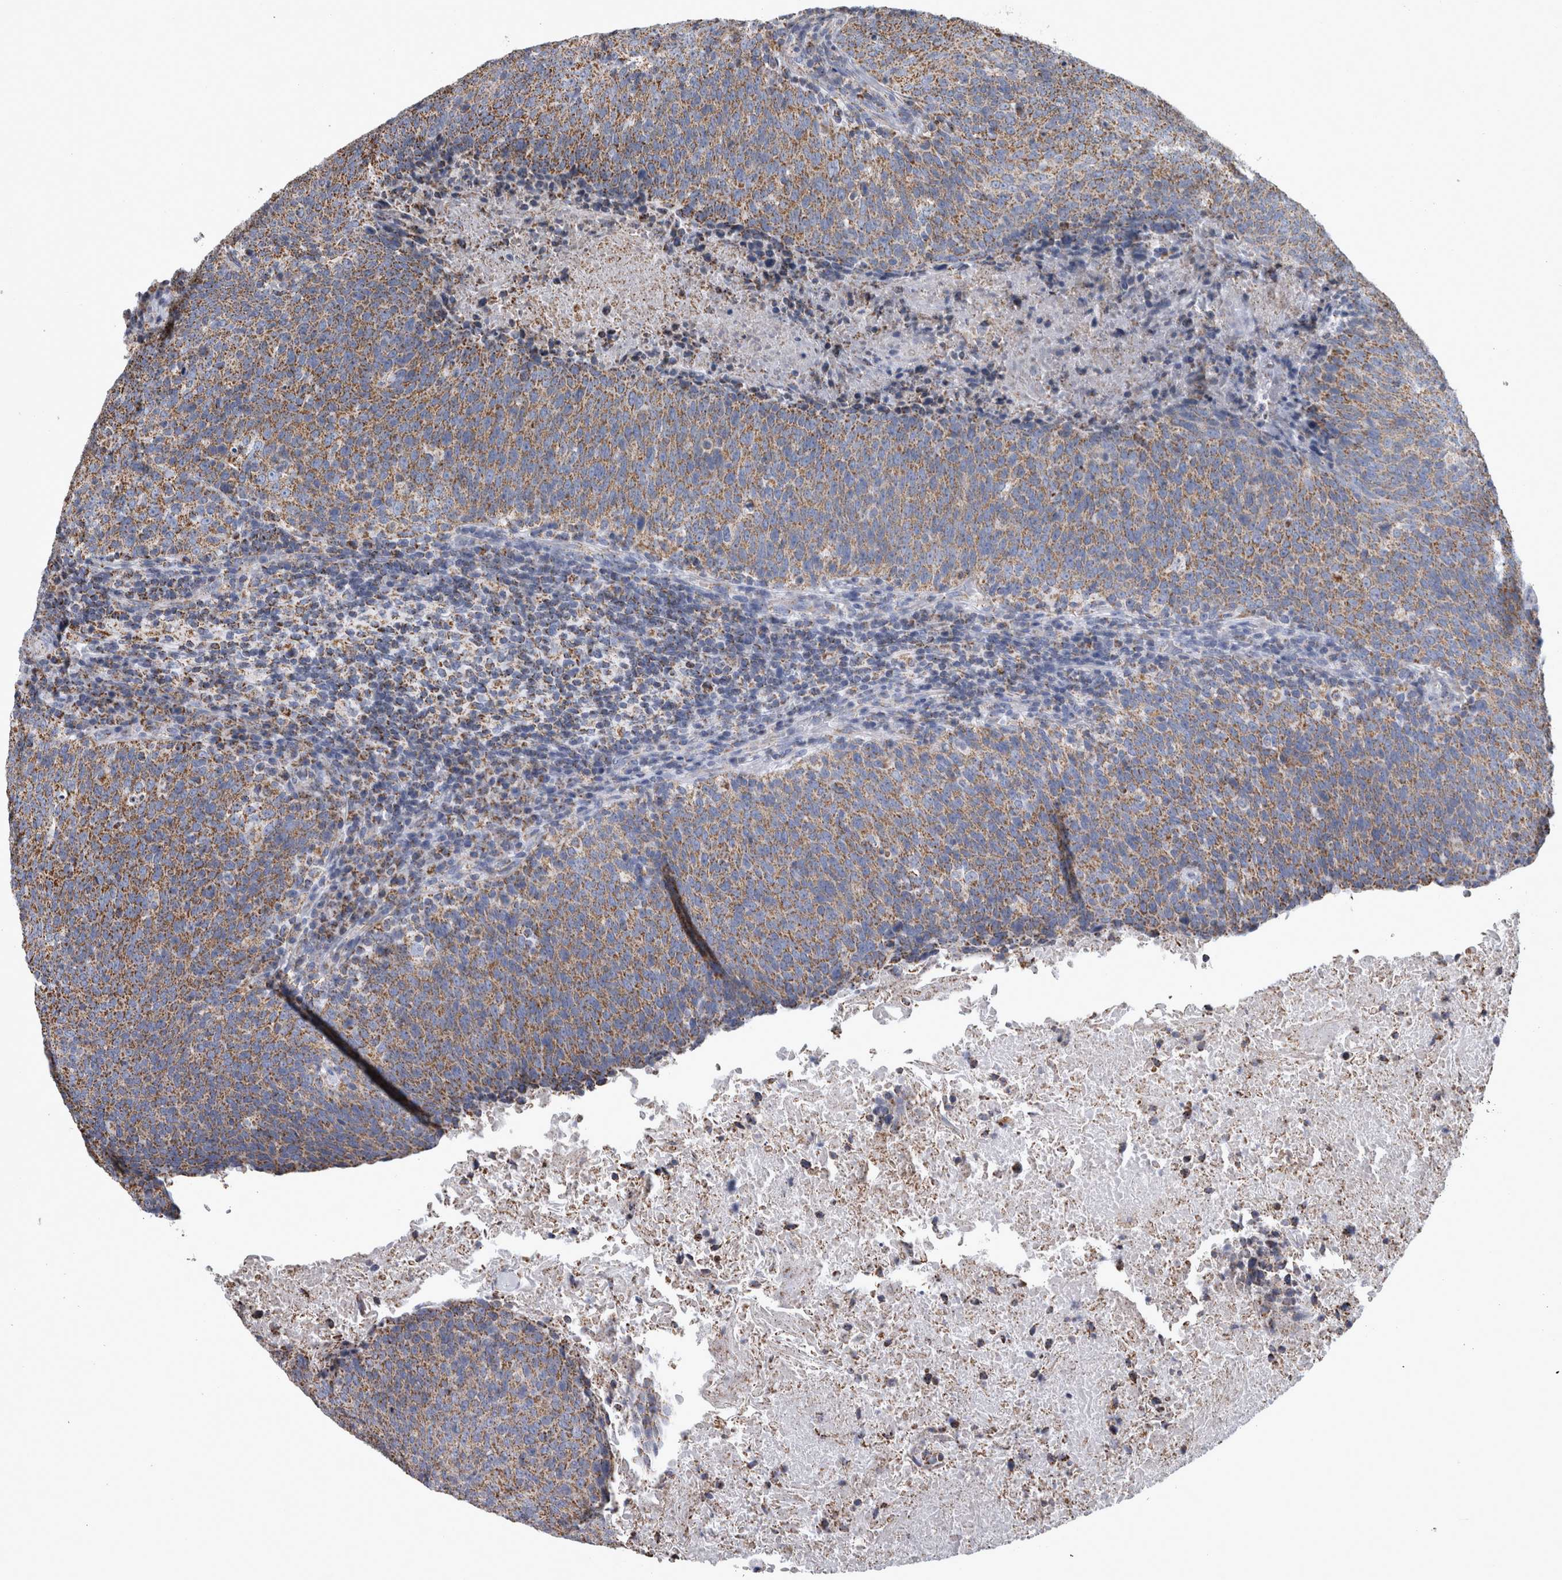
{"staining": {"intensity": "moderate", "quantity": ">75%", "location": "cytoplasmic/membranous"}, "tissue": "head and neck cancer", "cell_type": "Tumor cells", "image_type": "cancer", "snomed": [{"axis": "morphology", "description": "Squamous cell carcinoma, NOS"}, {"axis": "morphology", "description": "Squamous cell carcinoma, metastatic, NOS"}, {"axis": "topography", "description": "Lymph node"}, {"axis": "topography", "description": "Head-Neck"}], "caption": "Head and neck cancer stained with a brown dye exhibits moderate cytoplasmic/membranous positive positivity in about >75% of tumor cells.", "gene": "MDH2", "patient": {"sex": "male", "age": 62}}